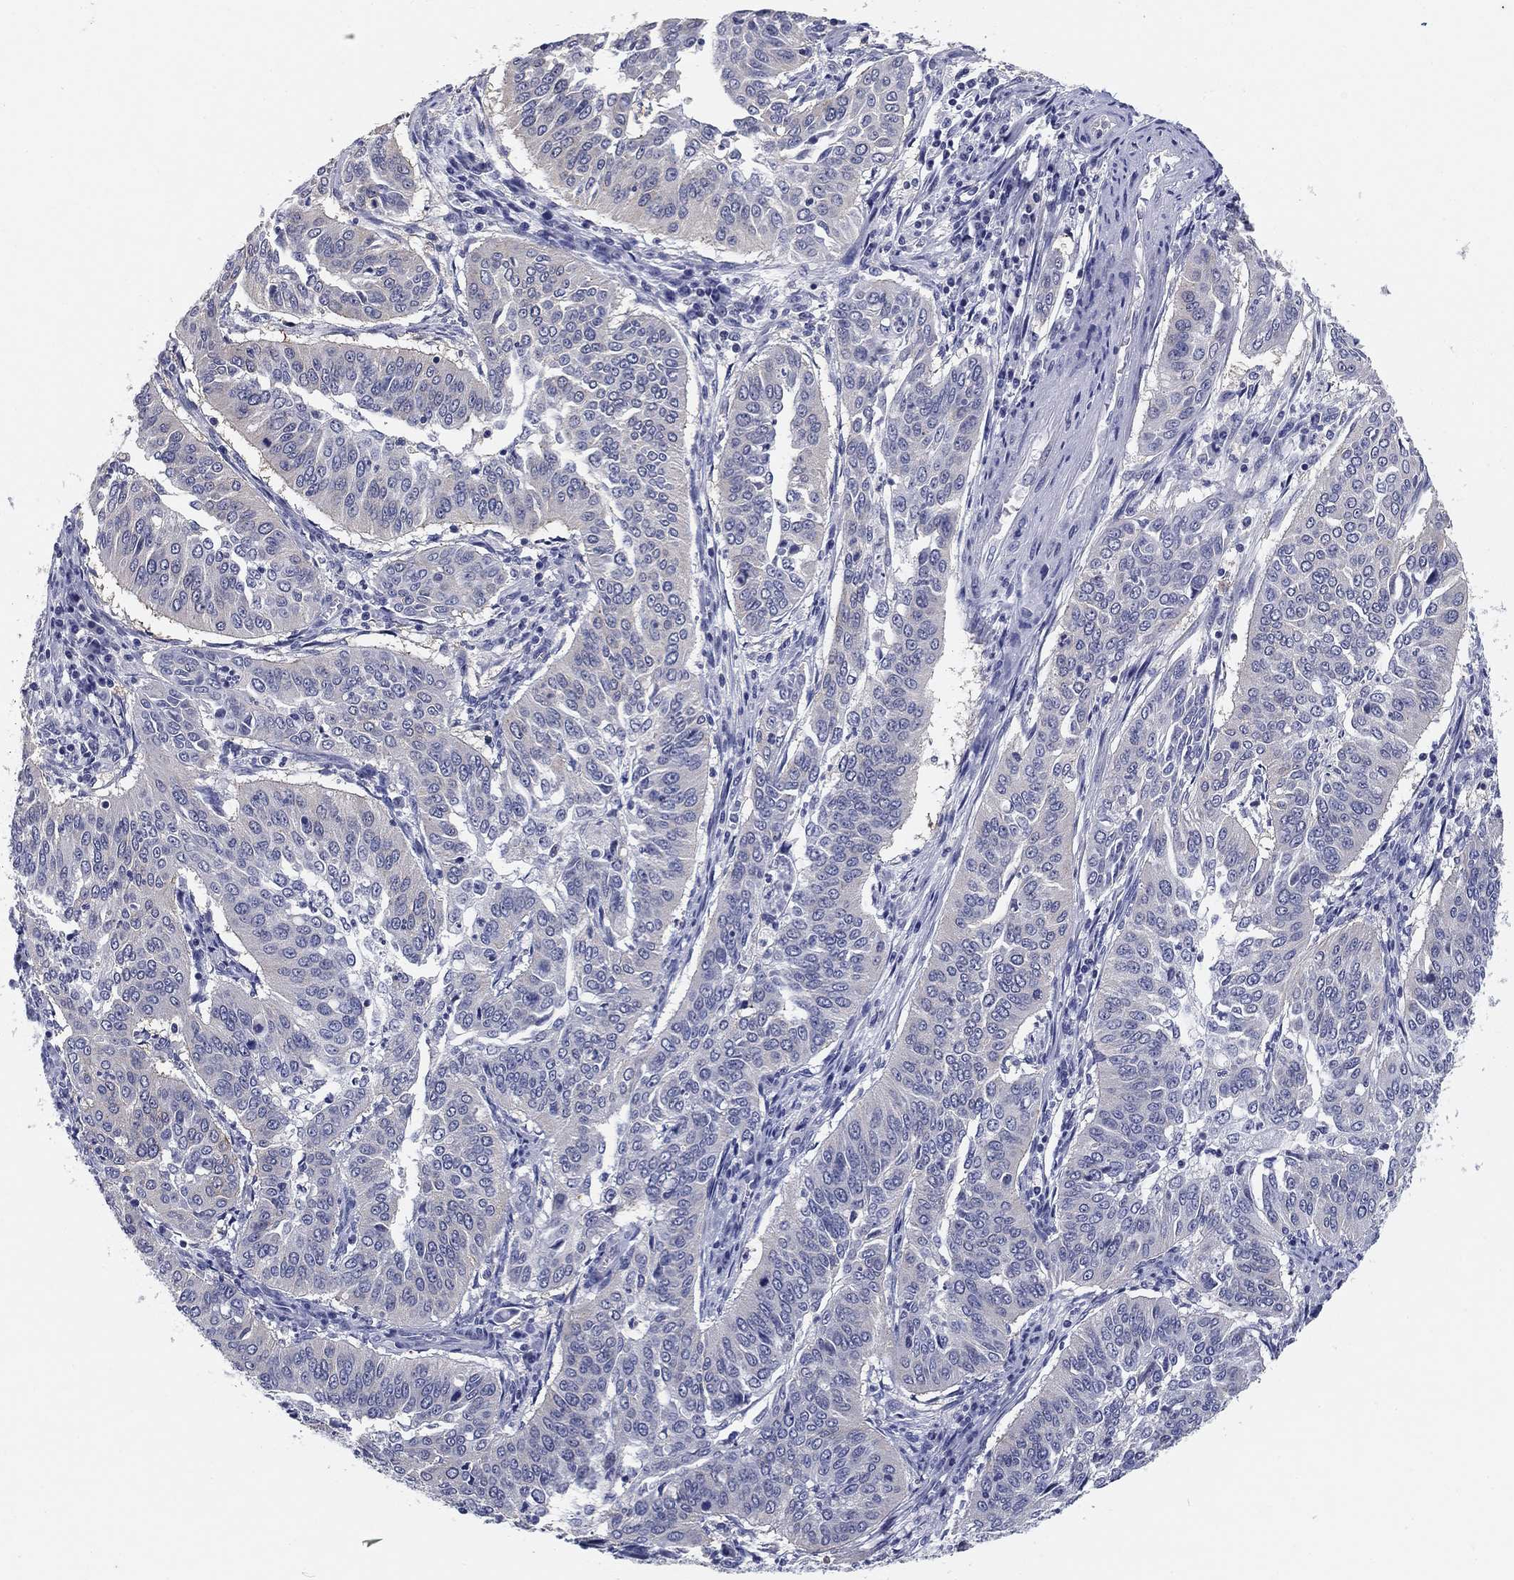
{"staining": {"intensity": "negative", "quantity": "none", "location": "none"}, "tissue": "cervical cancer", "cell_type": "Tumor cells", "image_type": "cancer", "snomed": [{"axis": "morphology", "description": "Normal tissue, NOS"}, {"axis": "morphology", "description": "Squamous cell carcinoma, NOS"}, {"axis": "topography", "description": "Cervix"}], "caption": "Protein analysis of cervical cancer demonstrates no significant expression in tumor cells.", "gene": "CLUL1", "patient": {"sex": "female", "age": 39}}